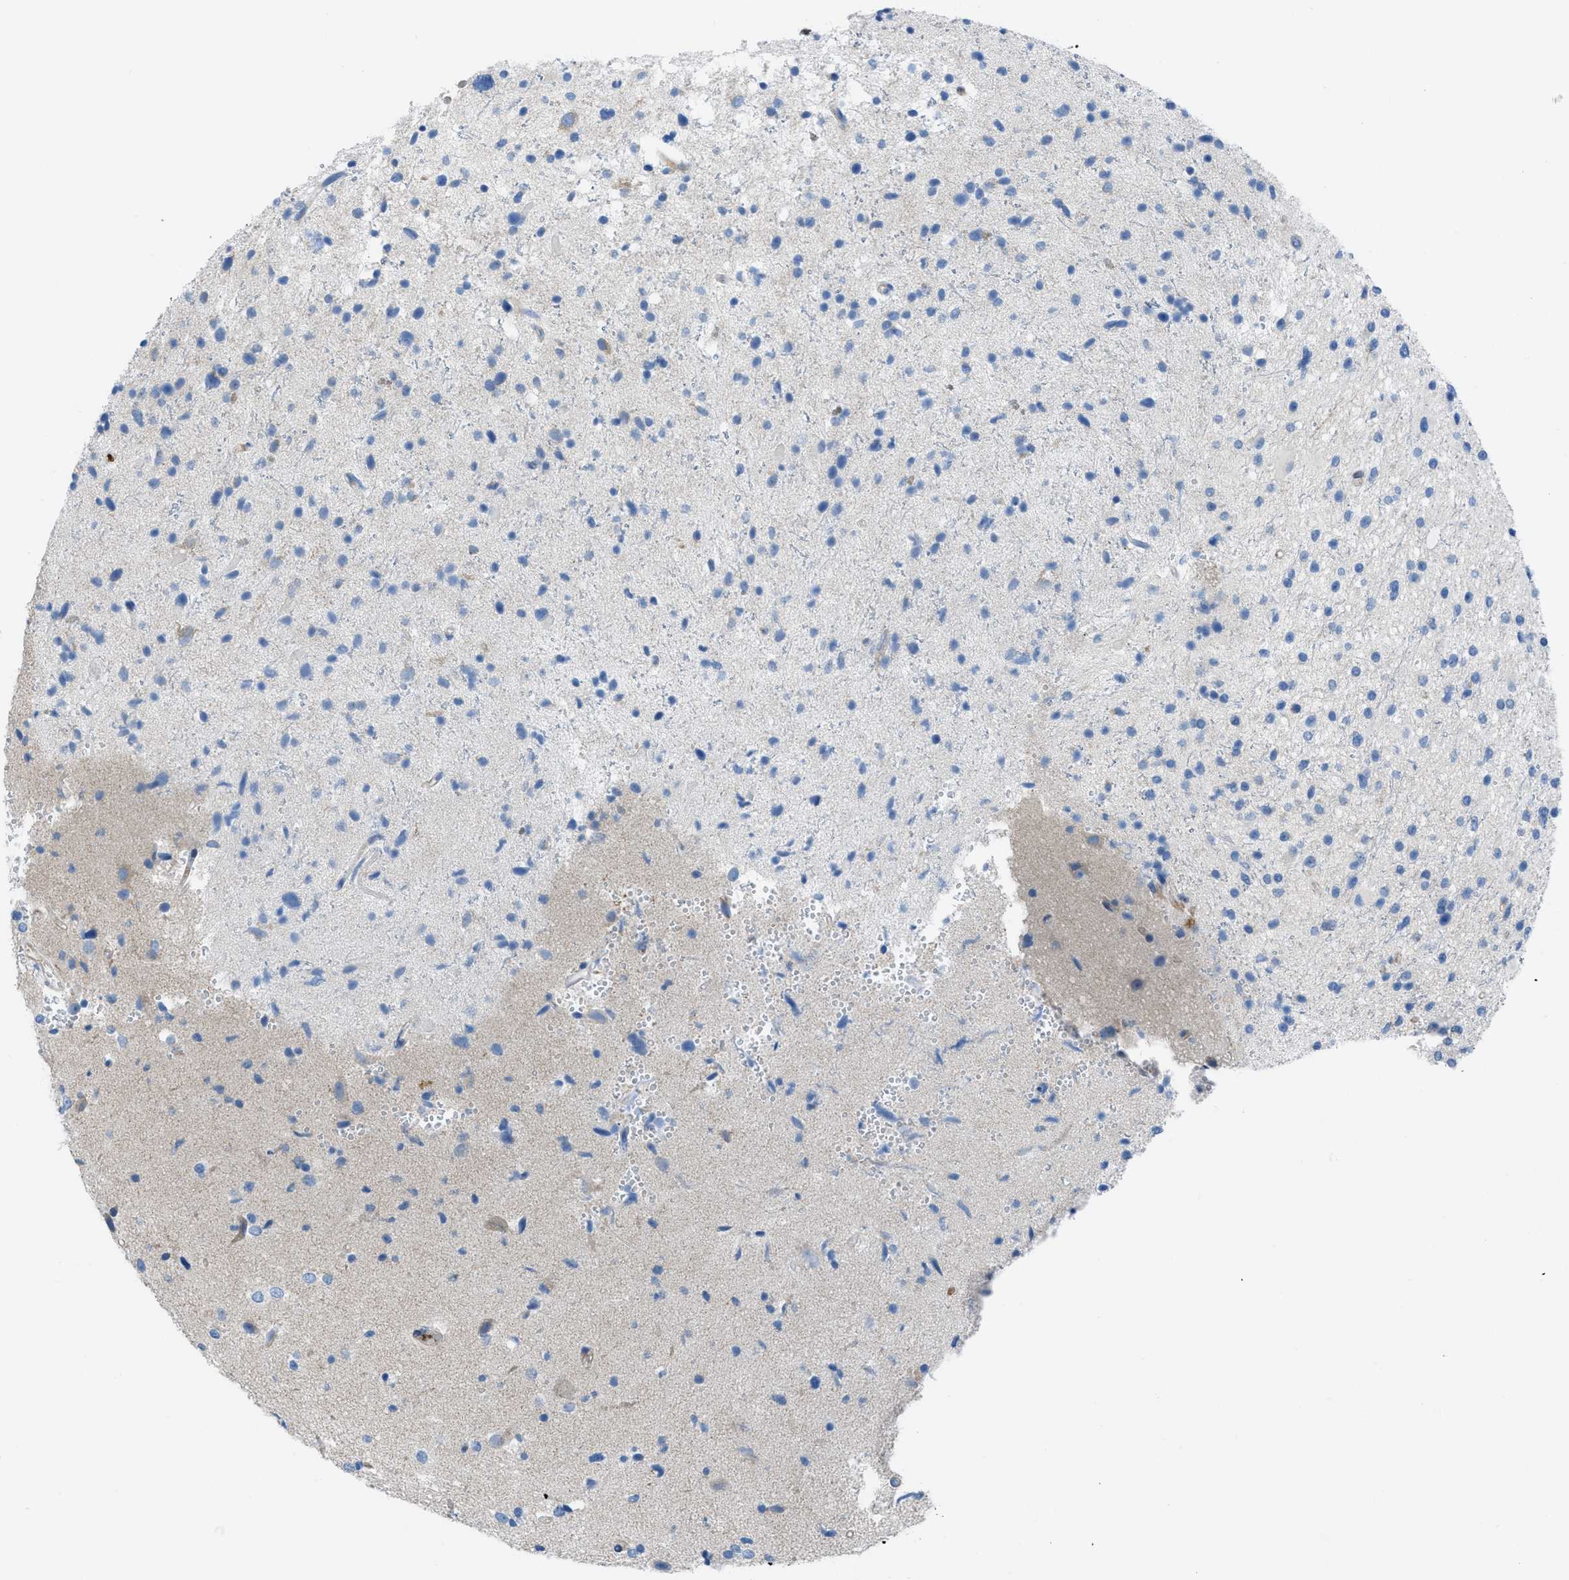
{"staining": {"intensity": "negative", "quantity": "none", "location": "none"}, "tissue": "glioma", "cell_type": "Tumor cells", "image_type": "cancer", "snomed": [{"axis": "morphology", "description": "Glioma, malignant, High grade"}, {"axis": "topography", "description": "Brain"}], "caption": "A photomicrograph of malignant high-grade glioma stained for a protein displays no brown staining in tumor cells. (DAB immunohistochemistry with hematoxylin counter stain).", "gene": "KCNH7", "patient": {"sex": "male", "age": 33}}